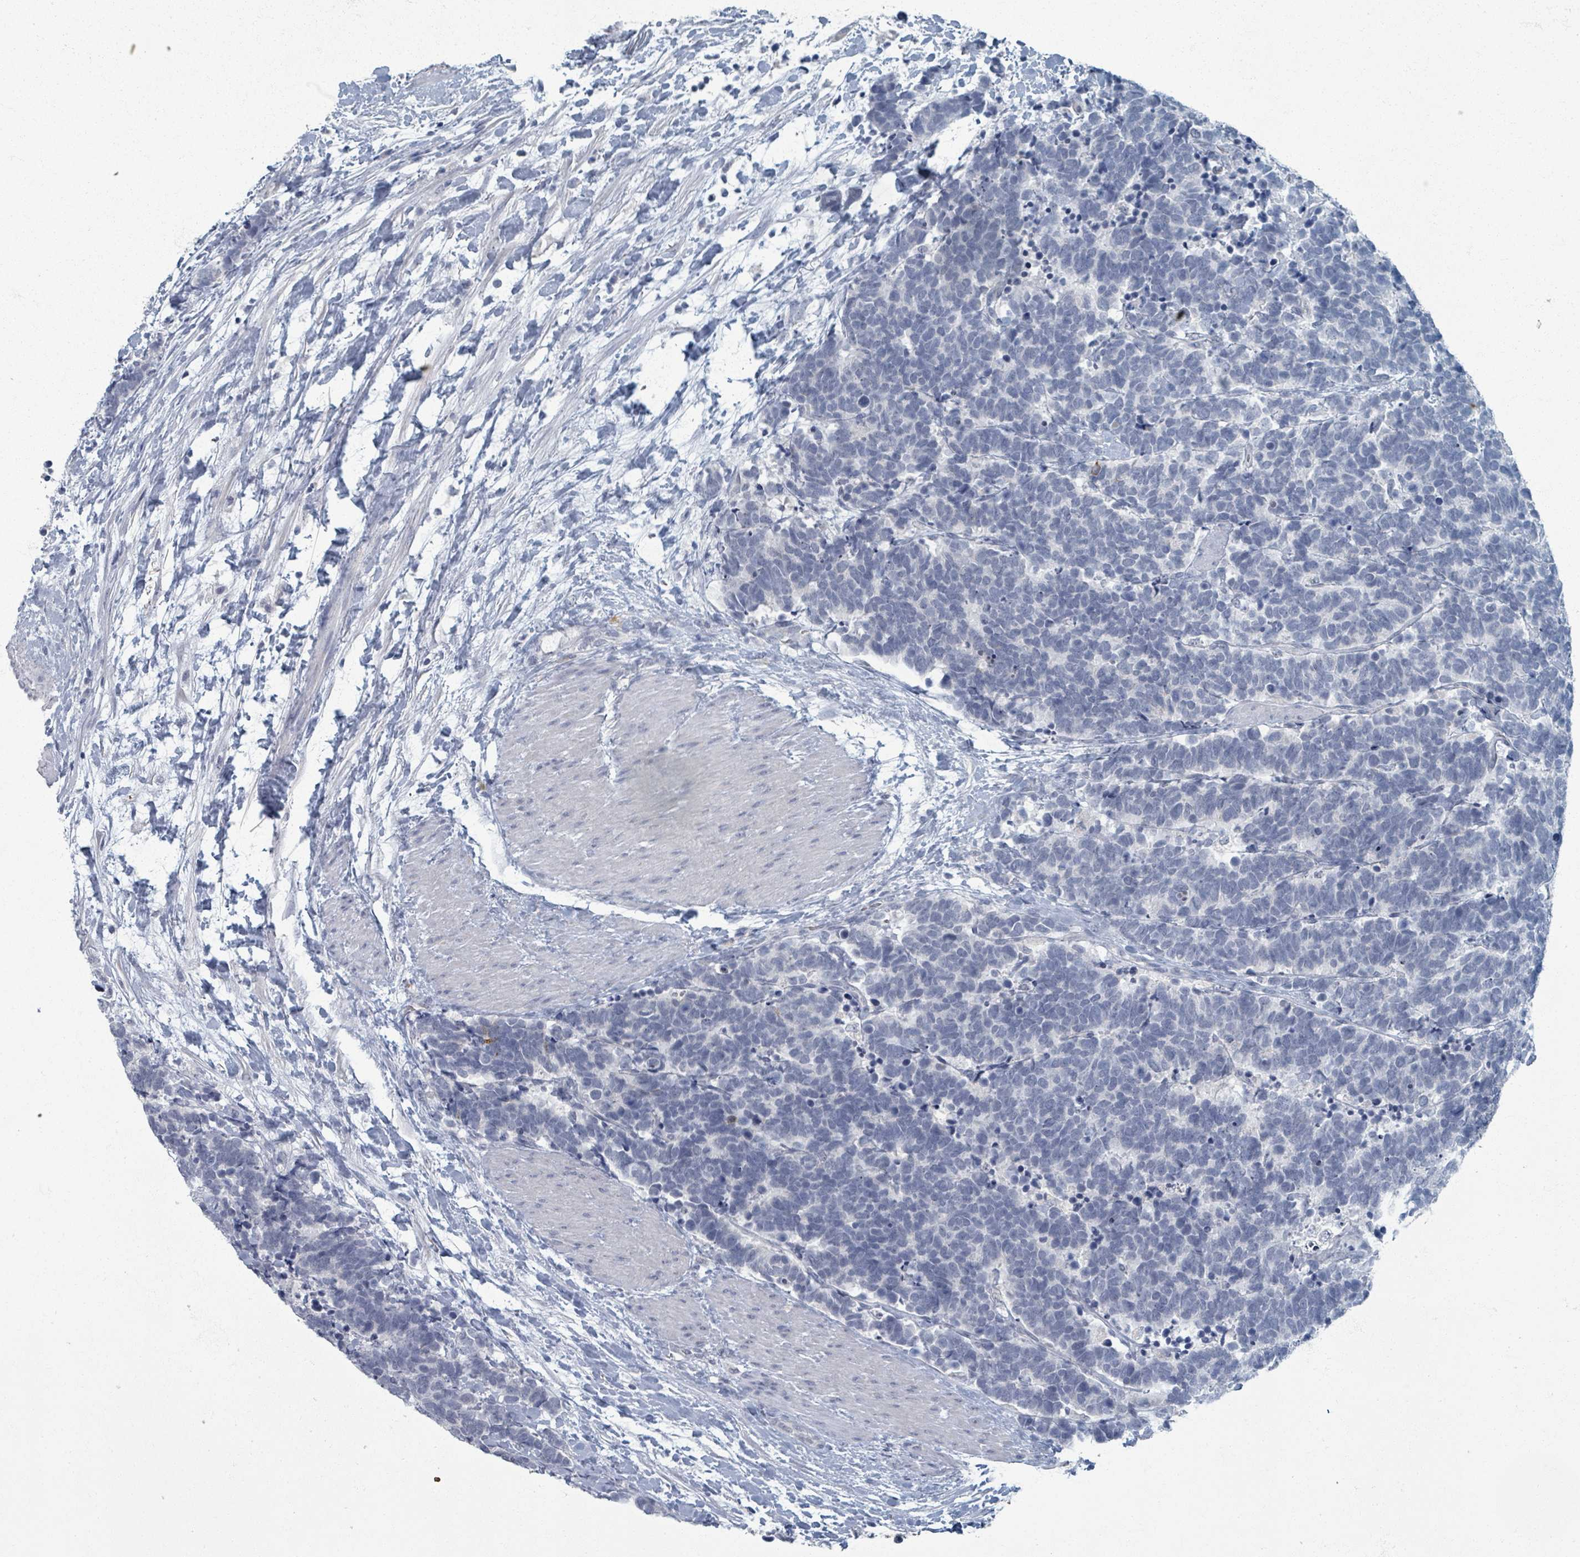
{"staining": {"intensity": "negative", "quantity": "none", "location": "none"}, "tissue": "carcinoid", "cell_type": "Tumor cells", "image_type": "cancer", "snomed": [{"axis": "morphology", "description": "Carcinoma, NOS"}, {"axis": "morphology", "description": "Carcinoid, malignant, NOS"}, {"axis": "topography", "description": "Prostate"}], "caption": "Immunohistochemistry of human carcinoma reveals no expression in tumor cells.", "gene": "WNT11", "patient": {"sex": "male", "age": 57}}